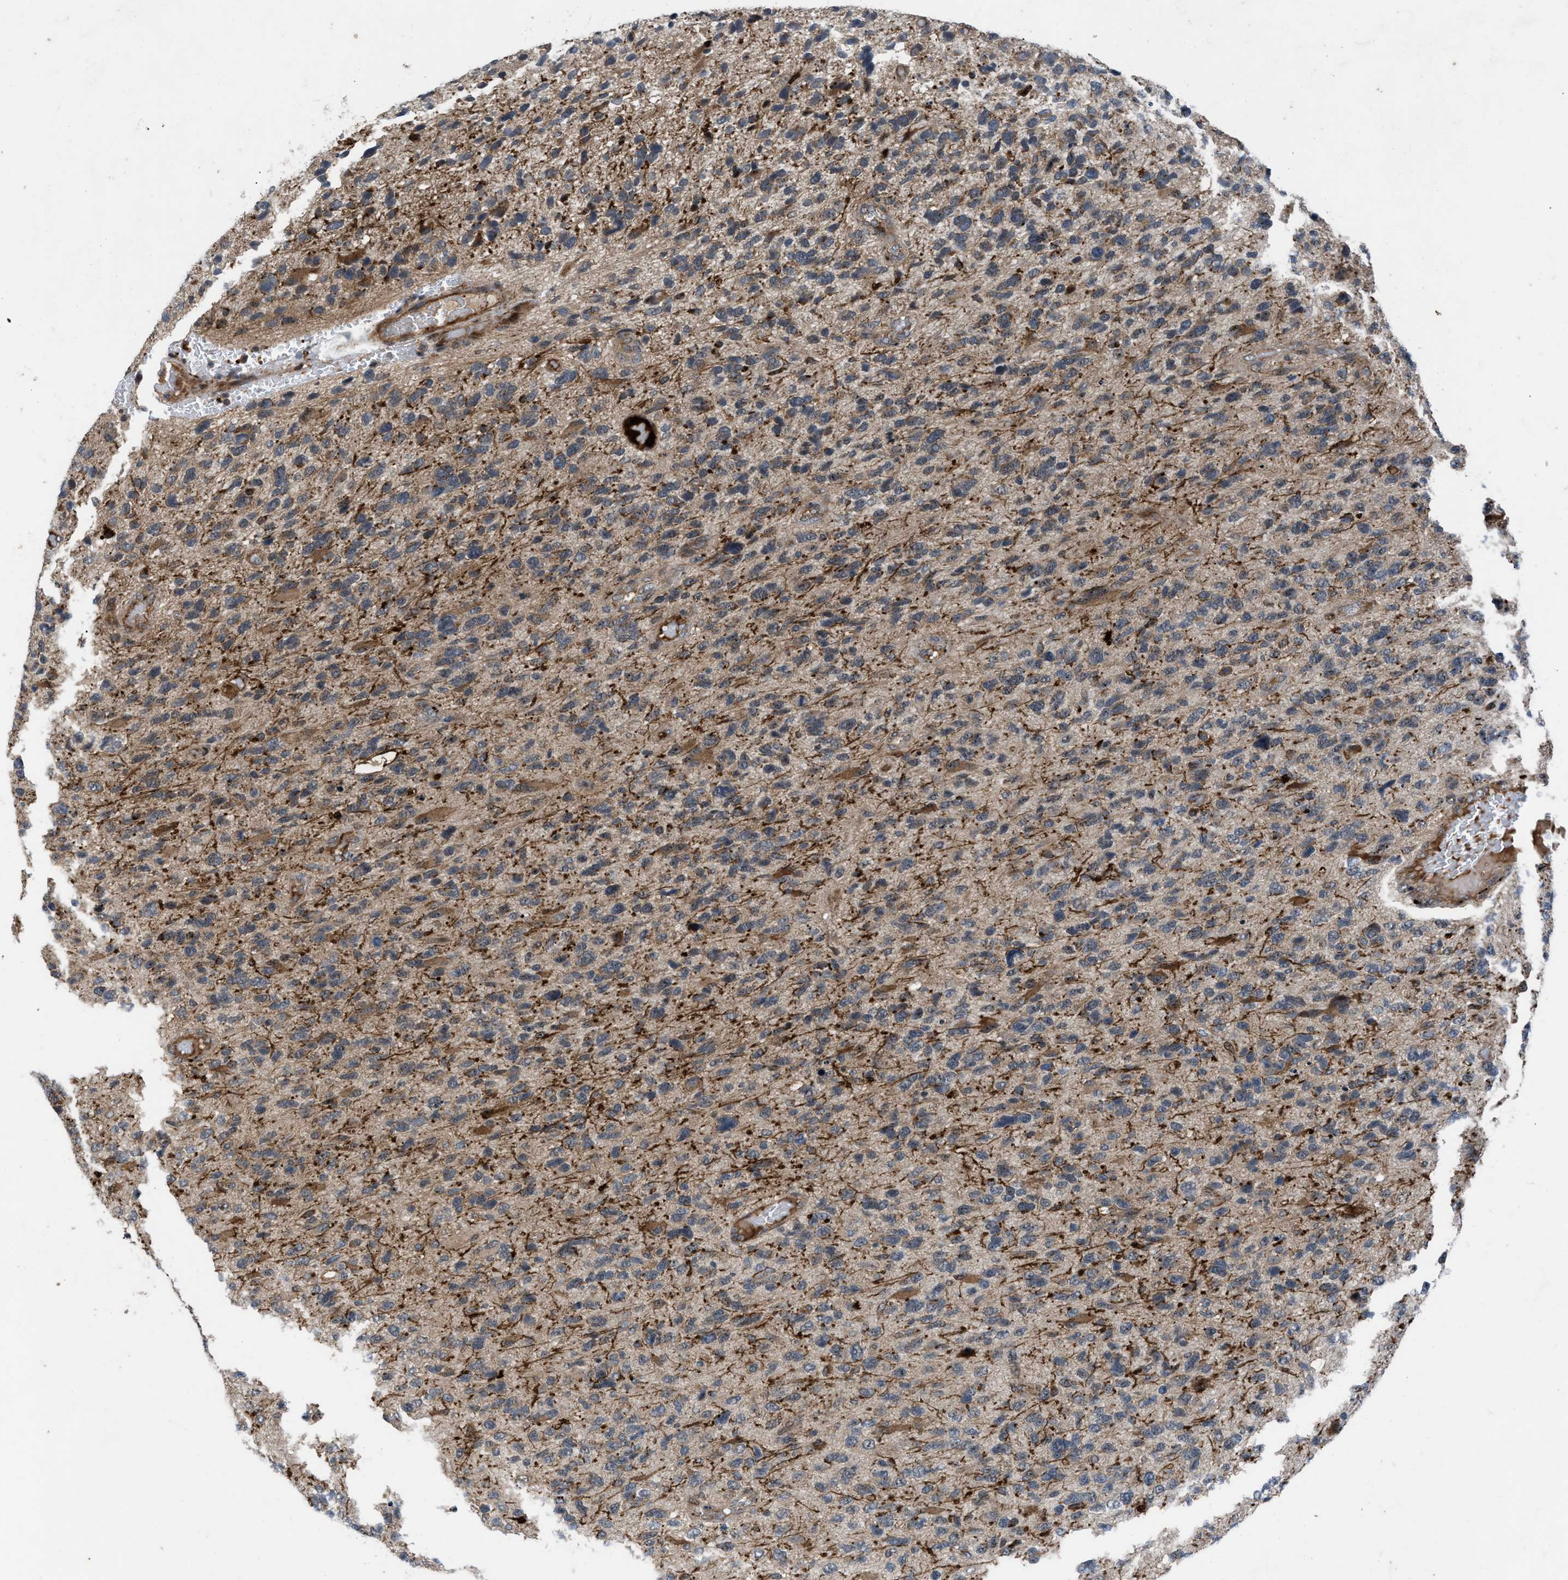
{"staining": {"intensity": "moderate", "quantity": ">75%", "location": "cytoplasmic/membranous"}, "tissue": "glioma", "cell_type": "Tumor cells", "image_type": "cancer", "snomed": [{"axis": "morphology", "description": "Glioma, malignant, High grade"}, {"axis": "topography", "description": "Brain"}], "caption": "About >75% of tumor cells in glioma demonstrate moderate cytoplasmic/membranous protein expression as visualized by brown immunohistochemical staining.", "gene": "AP3M2", "patient": {"sex": "female", "age": 58}}